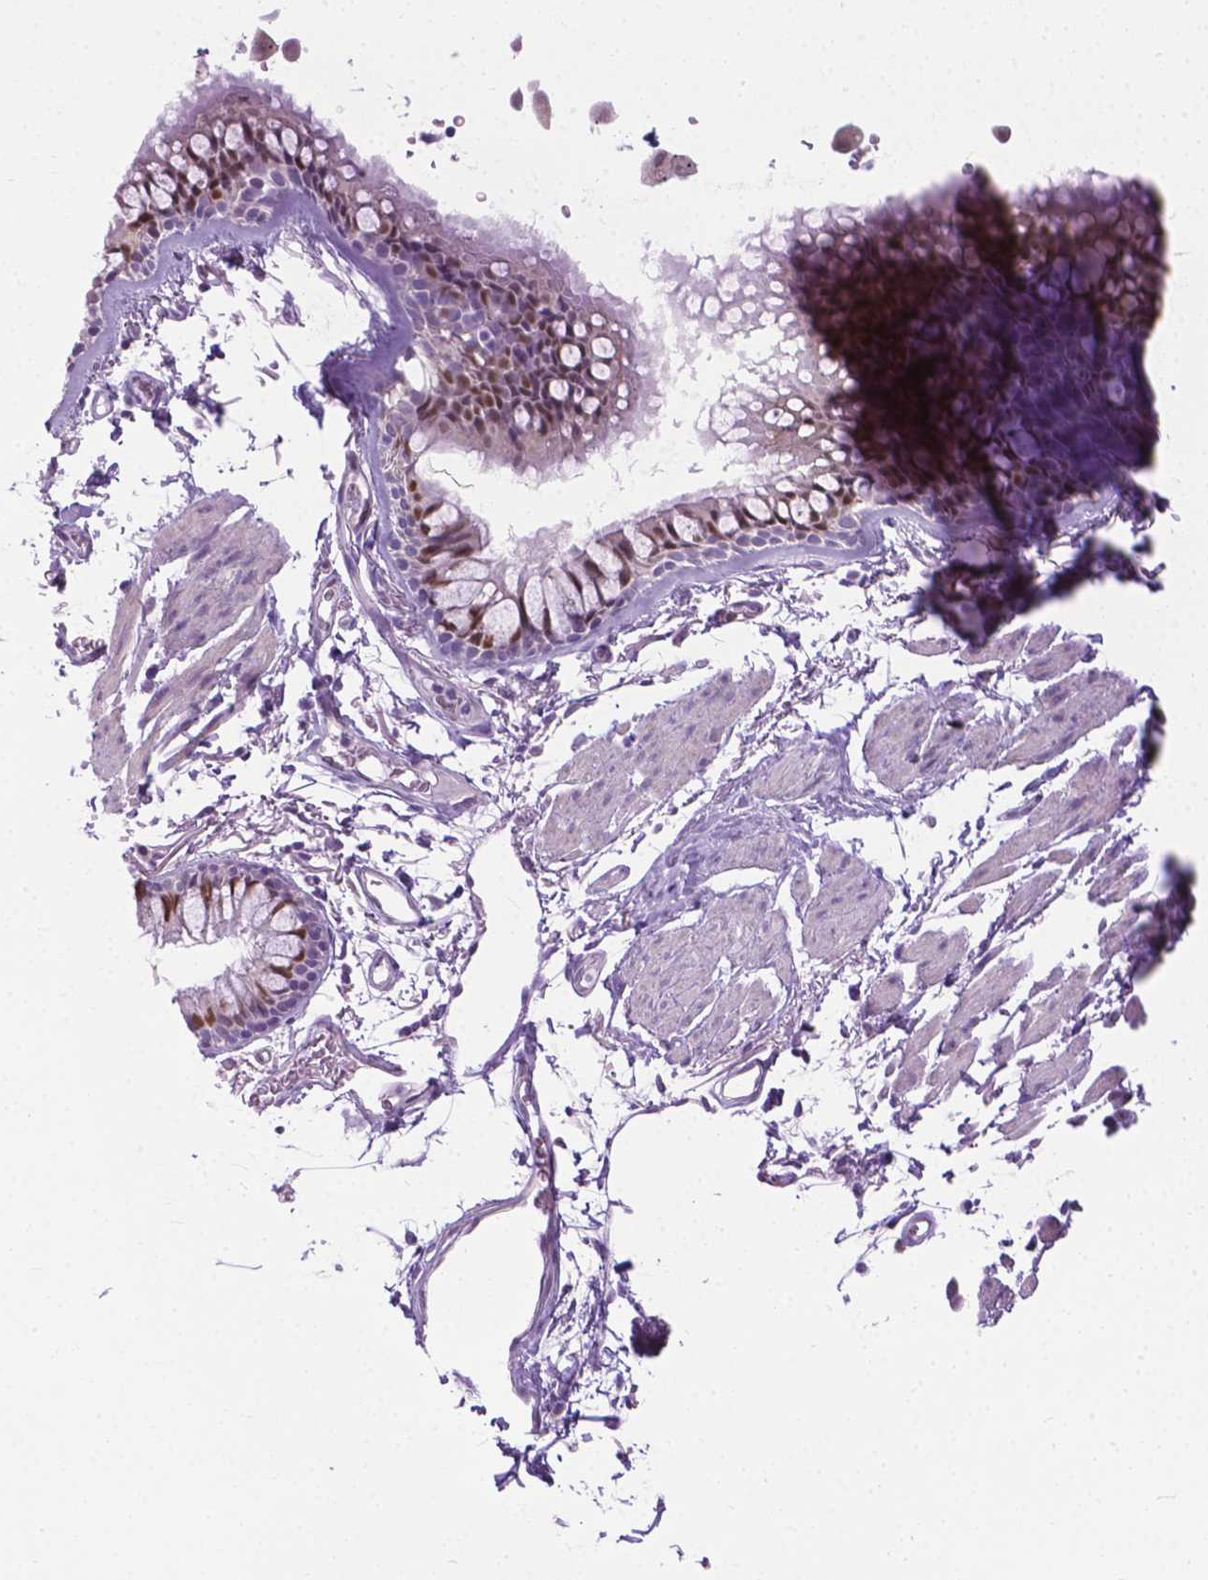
{"staining": {"intensity": "moderate", "quantity": ">75%", "location": "nuclear"}, "tissue": "bronchus", "cell_type": "Respiratory epithelial cells", "image_type": "normal", "snomed": [{"axis": "morphology", "description": "Normal tissue, NOS"}, {"axis": "topography", "description": "Cartilage tissue"}, {"axis": "topography", "description": "Bronchus"}], "caption": "Bronchus stained for a protein (brown) shows moderate nuclear positive expression in approximately >75% of respiratory epithelial cells.", "gene": "APCDD1L", "patient": {"sex": "female", "age": 79}}